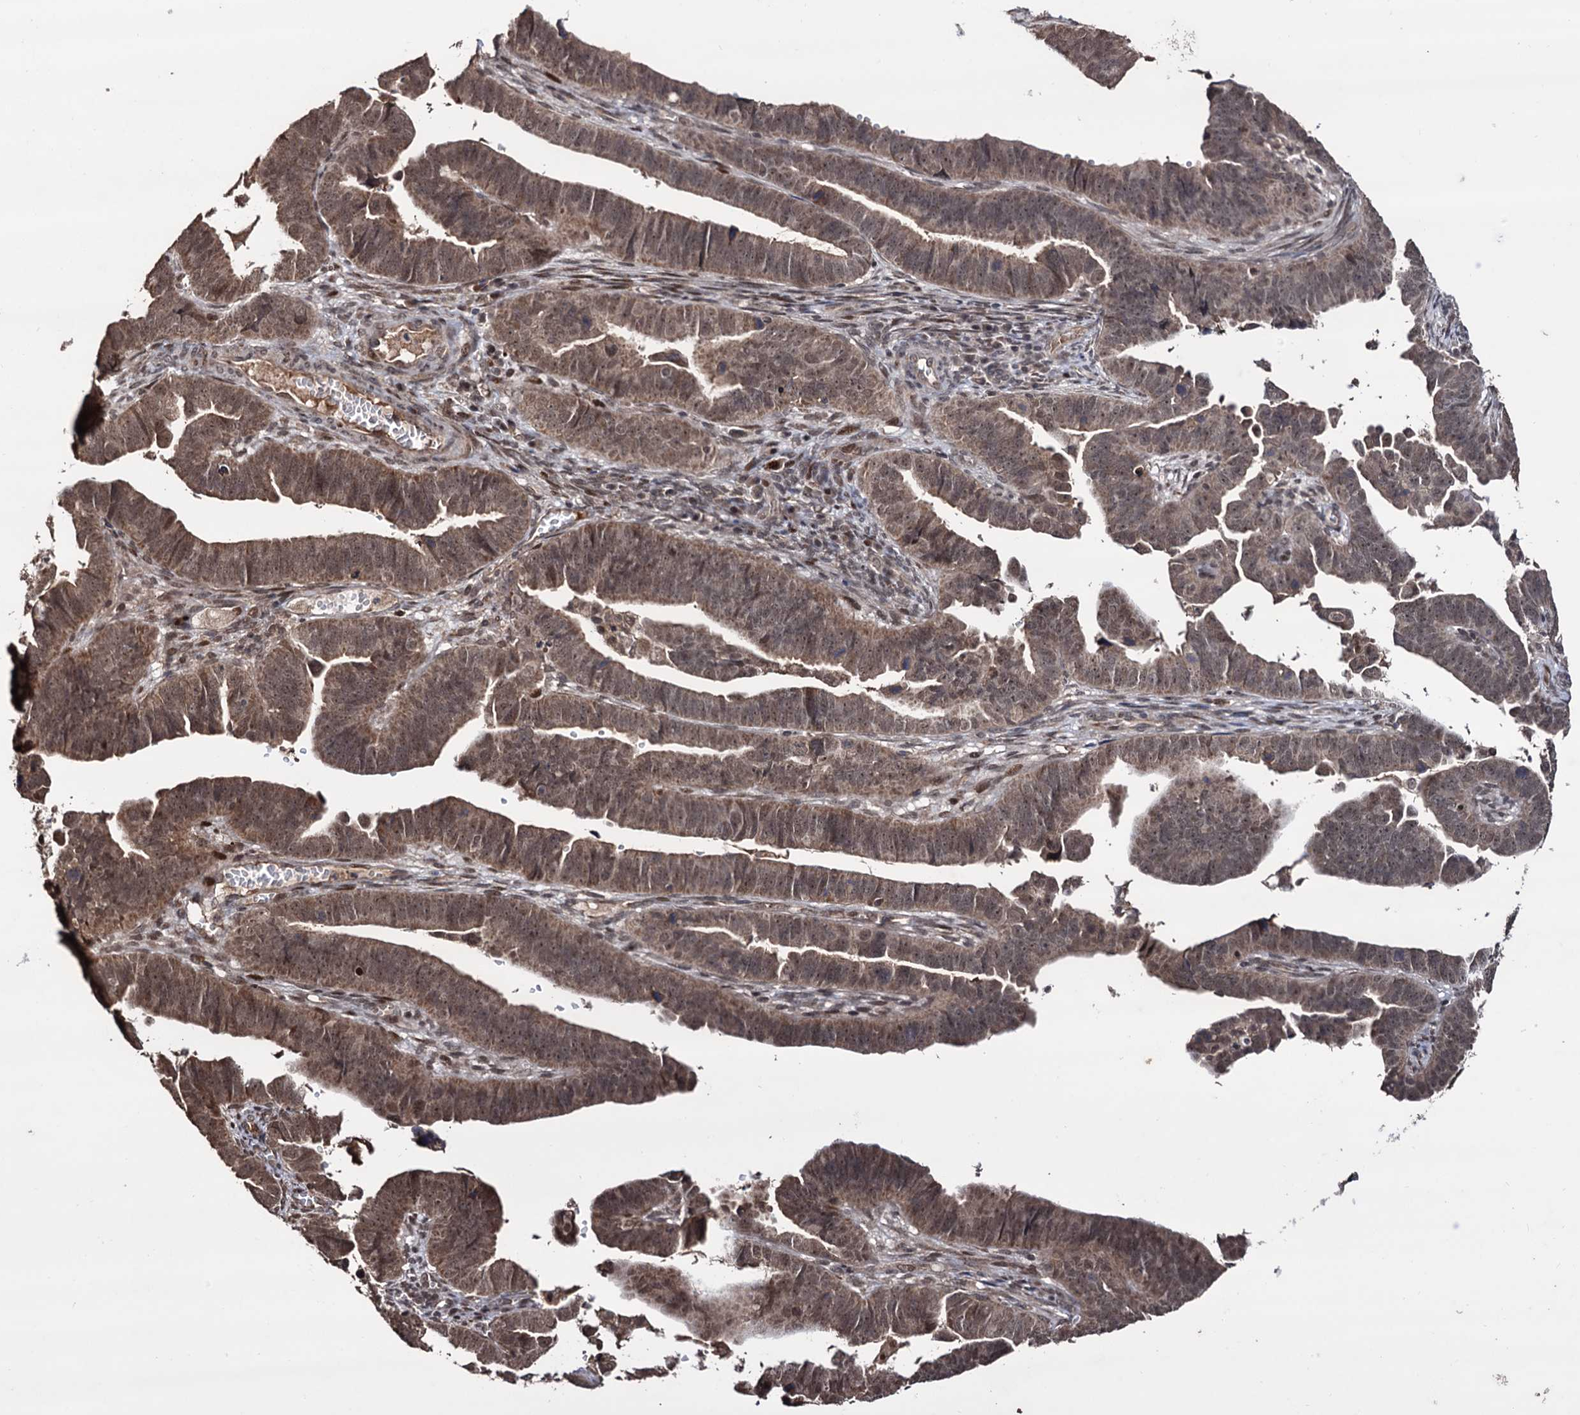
{"staining": {"intensity": "weak", "quantity": ">75%", "location": "cytoplasmic/membranous,nuclear"}, "tissue": "endometrial cancer", "cell_type": "Tumor cells", "image_type": "cancer", "snomed": [{"axis": "morphology", "description": "Adenocarcinoma, NOS"}, {"axis": "topography", "description": "Endometrium"}], "caption": "An image of human adenocarcinoma (endometrial) stained for a protein demonstrates weak cytoplasmic/membranous and nuclear brown staining in tumor cells.", "gene": "KLF5", "patient": {"sex": "female", "age": 75}}